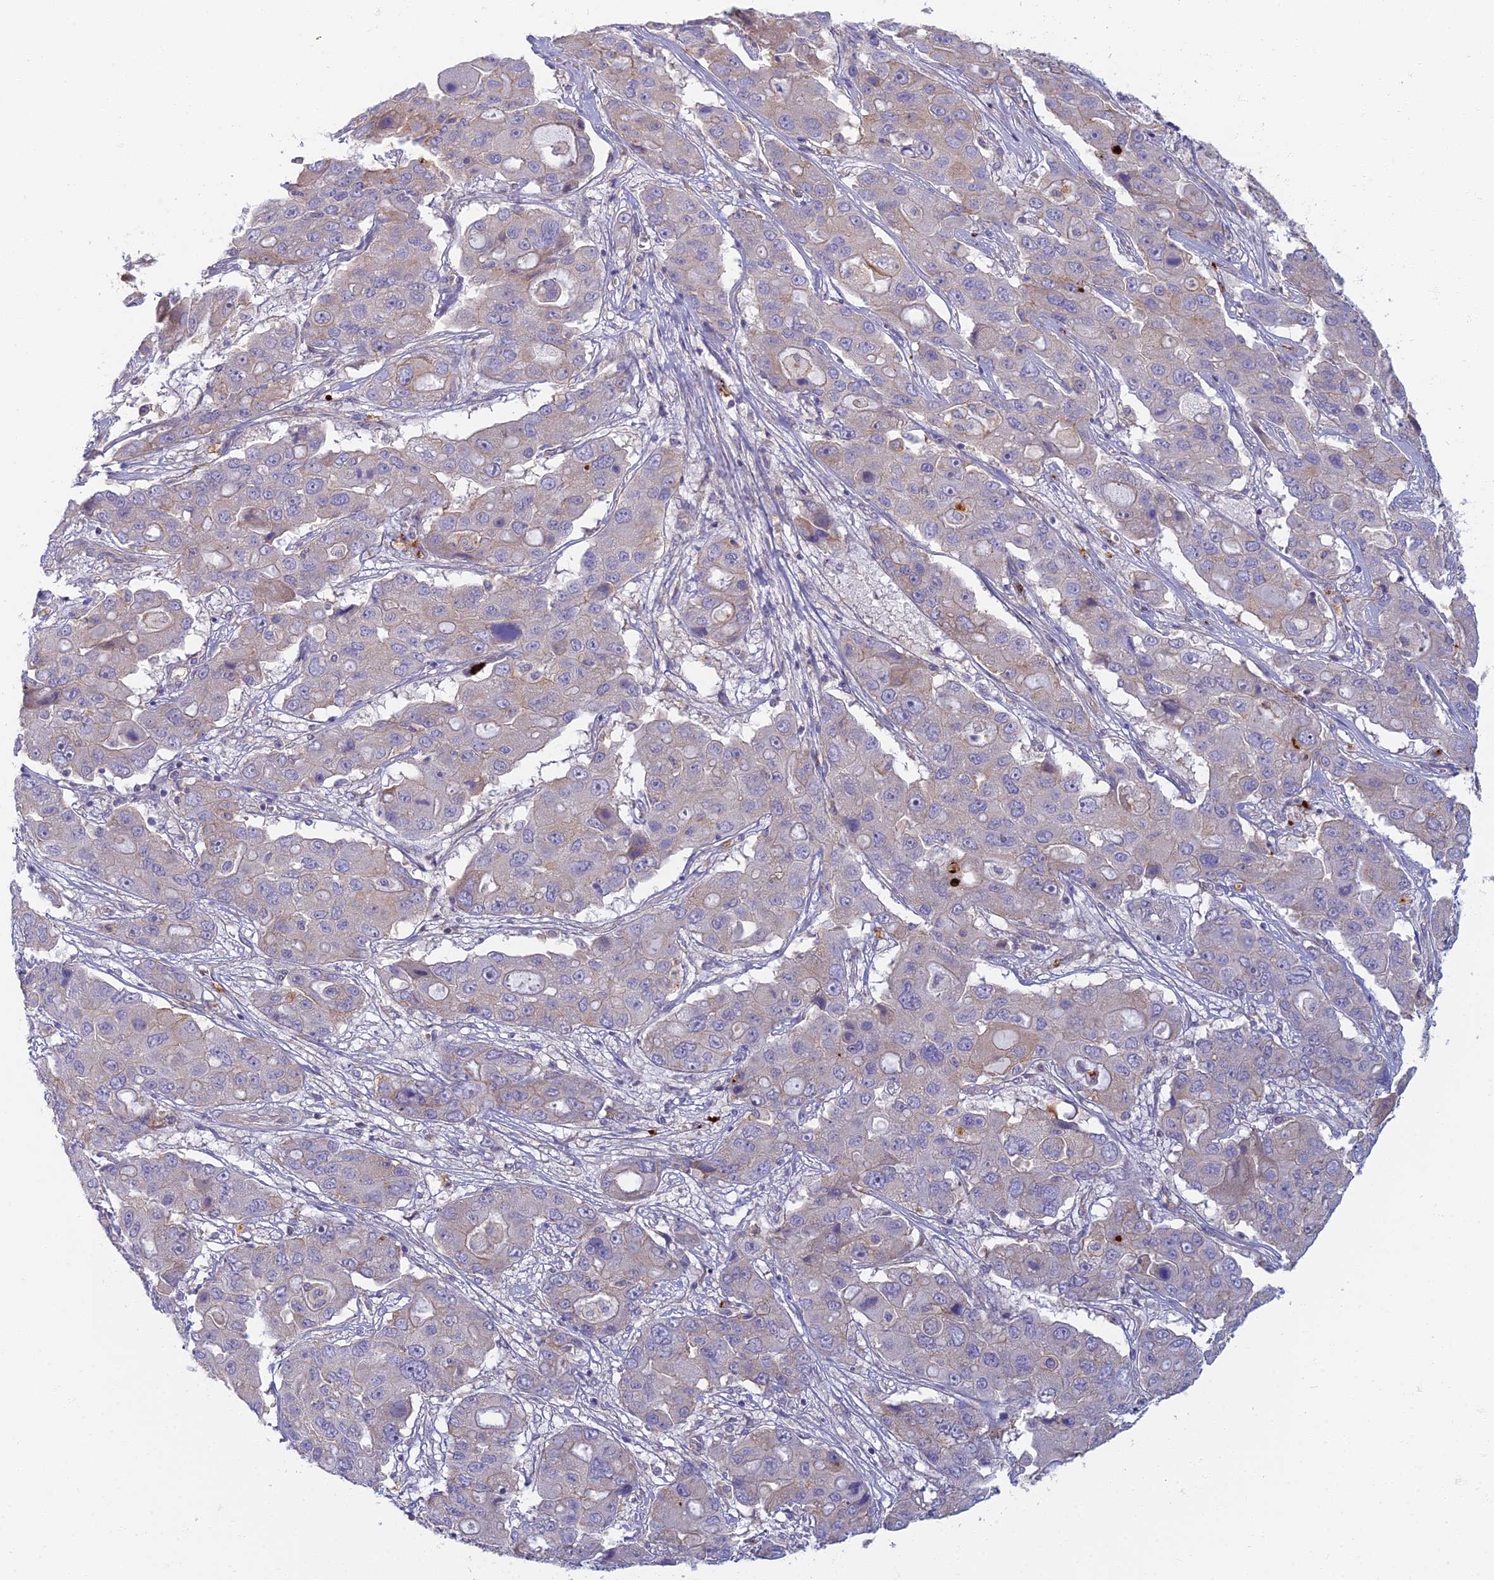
{"staining": {"intensity": "moderate", "quantity": "<25%", "location": "cytoplasmic/membranous"}, "tissue": "liver cancer", "cell_type": "Tumor cells", "image_type": "cancer", "snomed": [{"axis": "morphology", "description": "Cholangiocarcinoma"}, {"axis": "topography", "description": "Liver"}], "caption": "Immunohistochemical staining of human liver cancer (cholangiocarcinoma) shows low levels of moderate cytoplasmic/membranous positivity in about <25% of tumor cells.", "gene": "PROX2", "patient": {"sex": "male", "age": 67}}